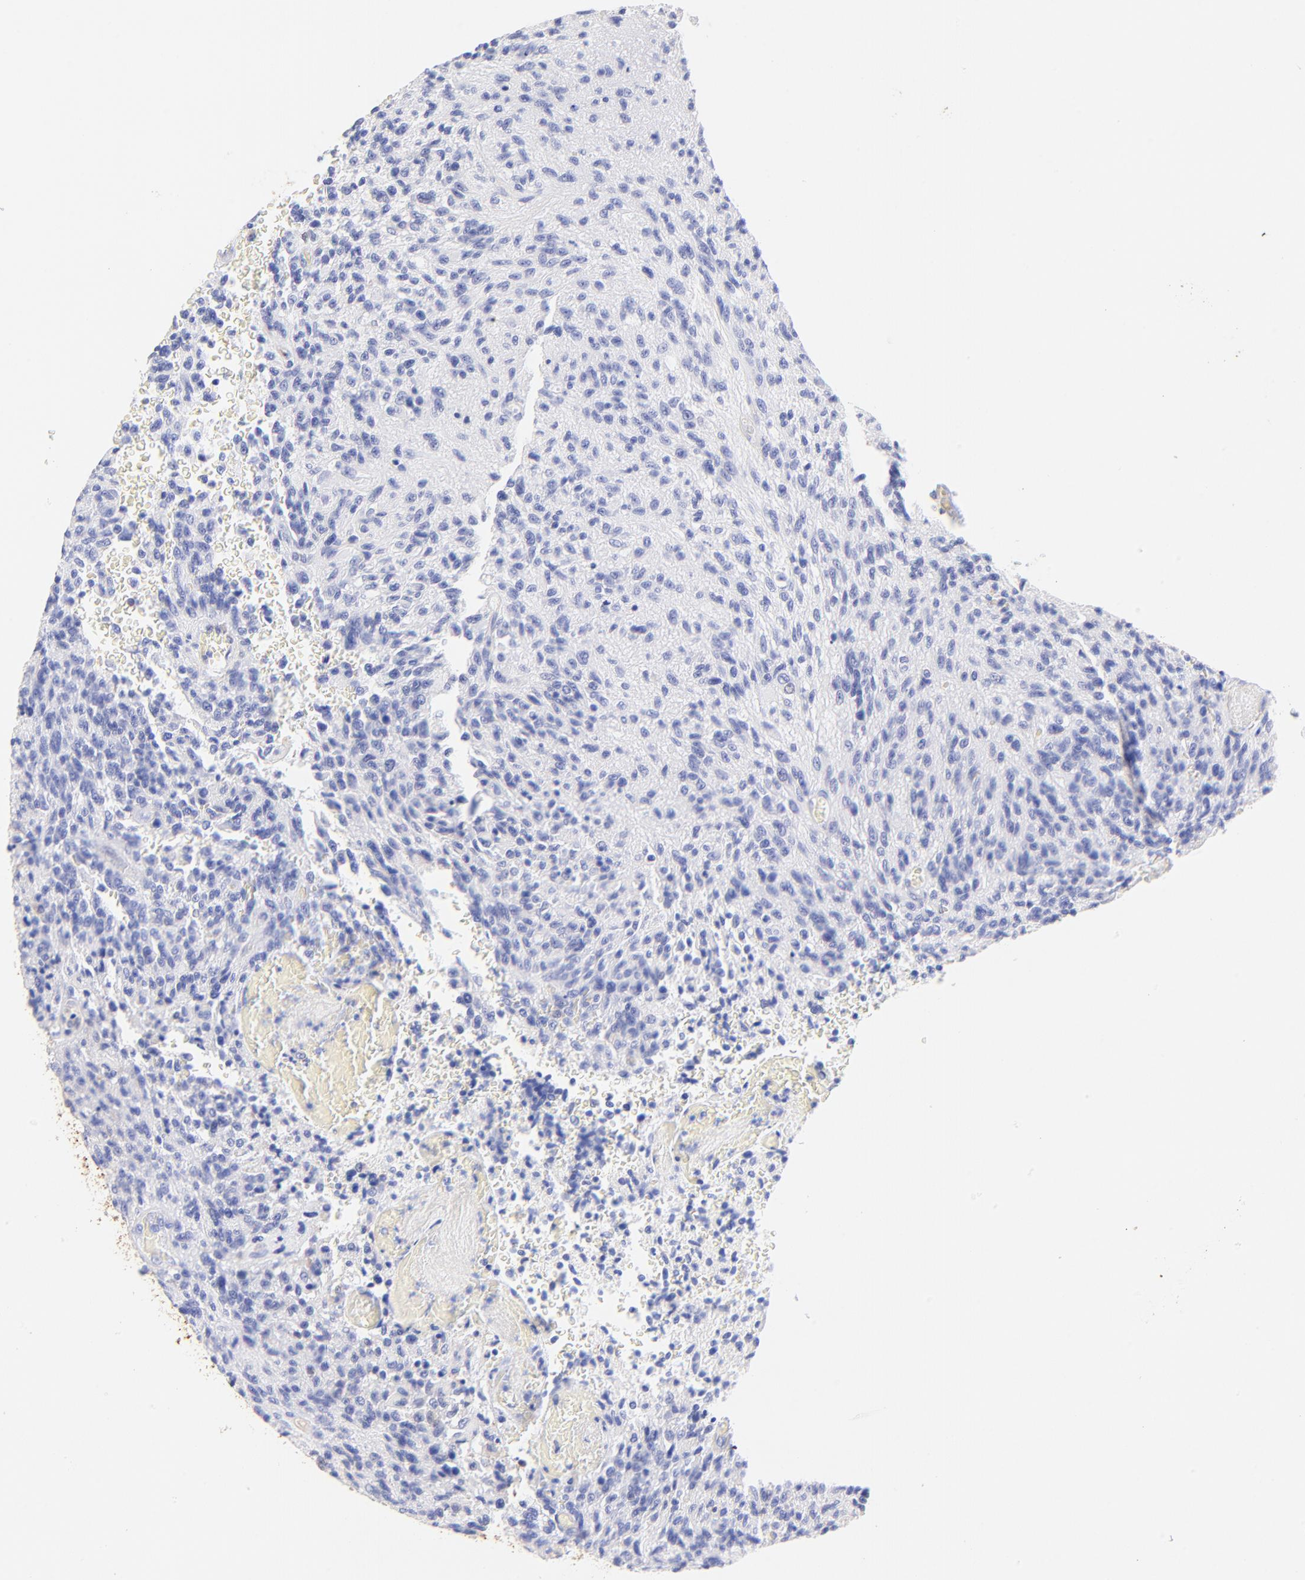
{"staining": {"intensity": "negative", "quantity": "none", "location": "none"}, "tissue": "glioma", "cell_type": "Tumor cells", "image_type": "cancer", "snomed": [{"axis": "morphology", "description": "Normal tissue, NOS"}, {"axis": "morphology", "description": "Glioma, malignant, High grade"}, {"axis": "topography", "description": "Cerebral cortex"}], "caption": "DAB (3,3'-diaminobenzidine) immunohistochemical staining of human glioma shows no significant expression in tumor cells.", "gene": "ALDH1A1", "patient": {"sex": "male", "age": 56}}